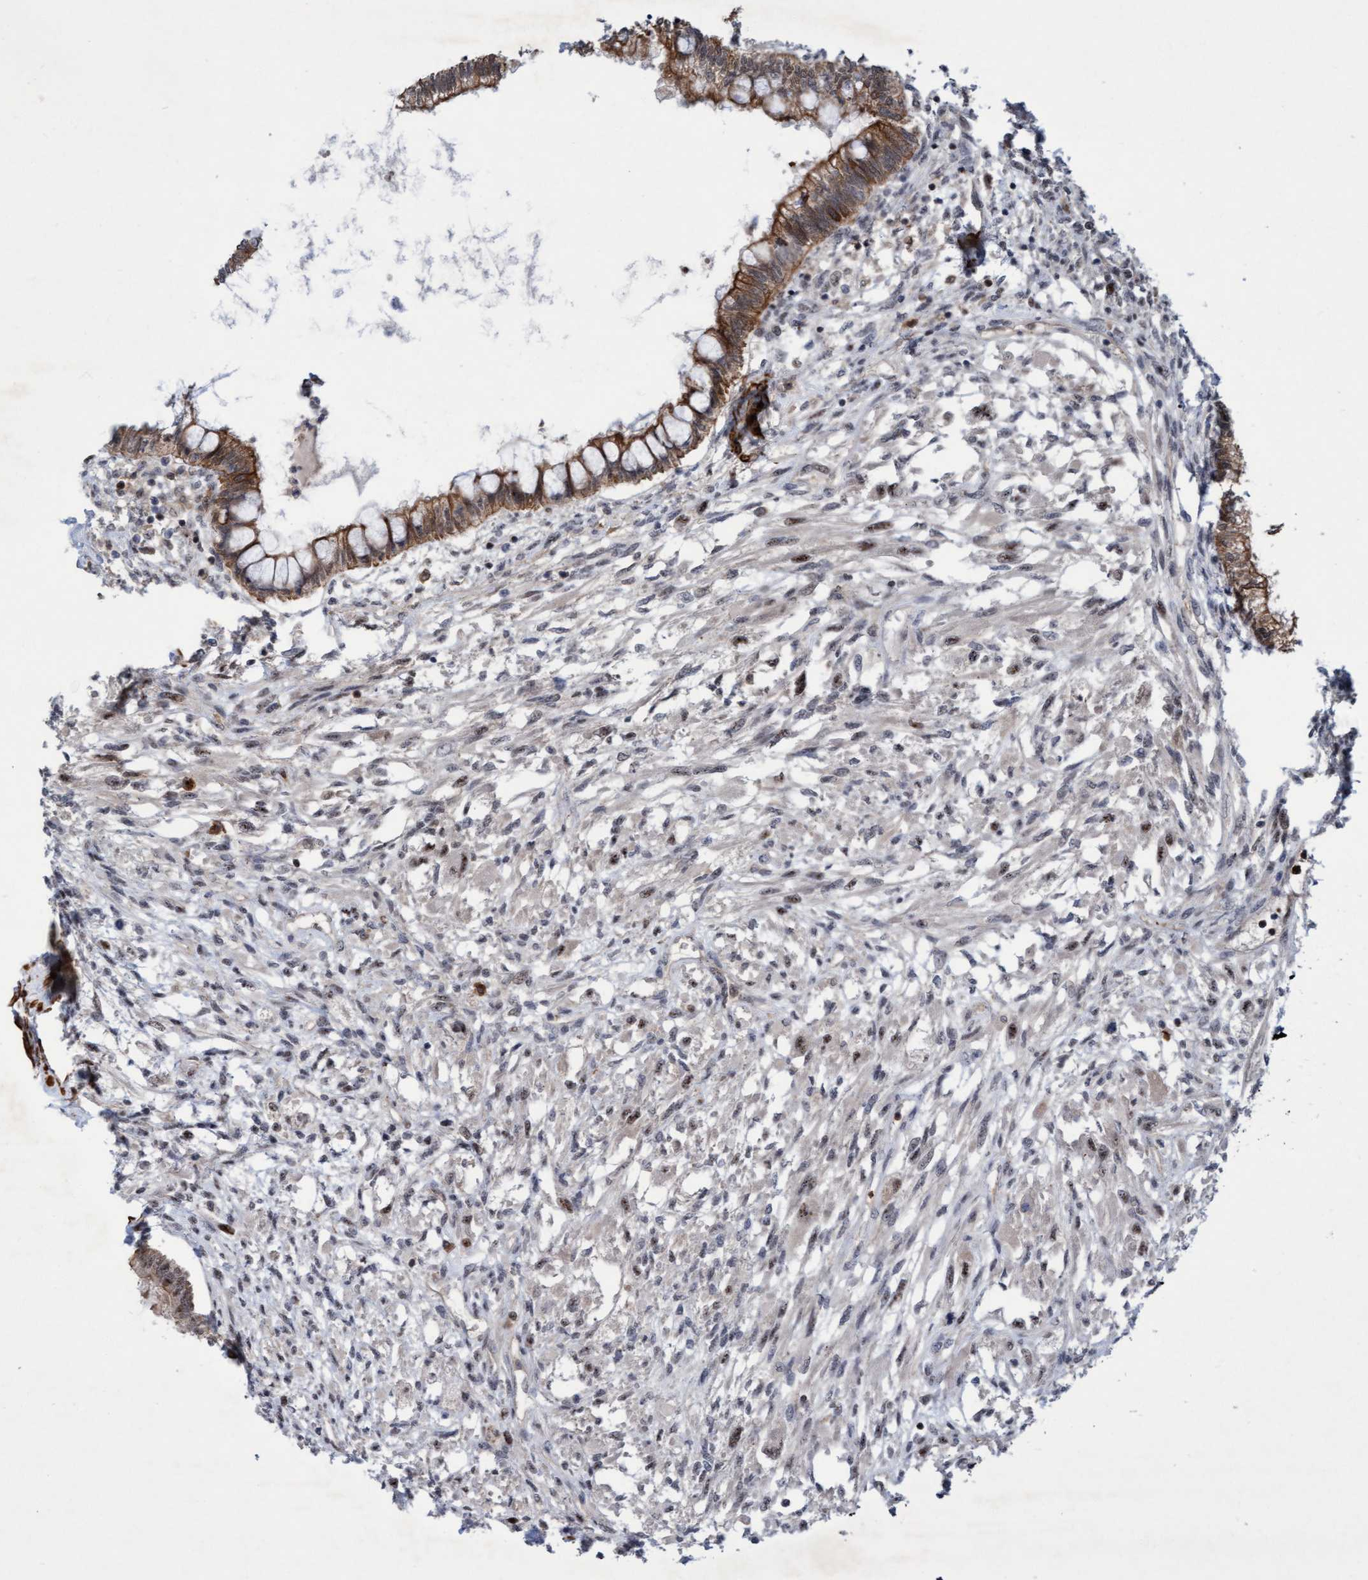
{"staining": {"intensity": "moderate", "quantity": ">75%", "location": "cytoplasmic/membranous"}, "tissue": "testis cancer", "cell_type": "Tumor cells", "image_type": "cancer", "snomed": [{"axis": "morphology", "description": "Seminoma, NOS"}, {"axis": "topography", "description": "Testis"}], "caption": "Testis cancer stained for a protein (brown) reveals moderate cytoplasmic/membranous positive expression in about >75% of tumor cells.", "gene": "RAP1GAP2", "patient": {"sex": "male", "age": 28}}